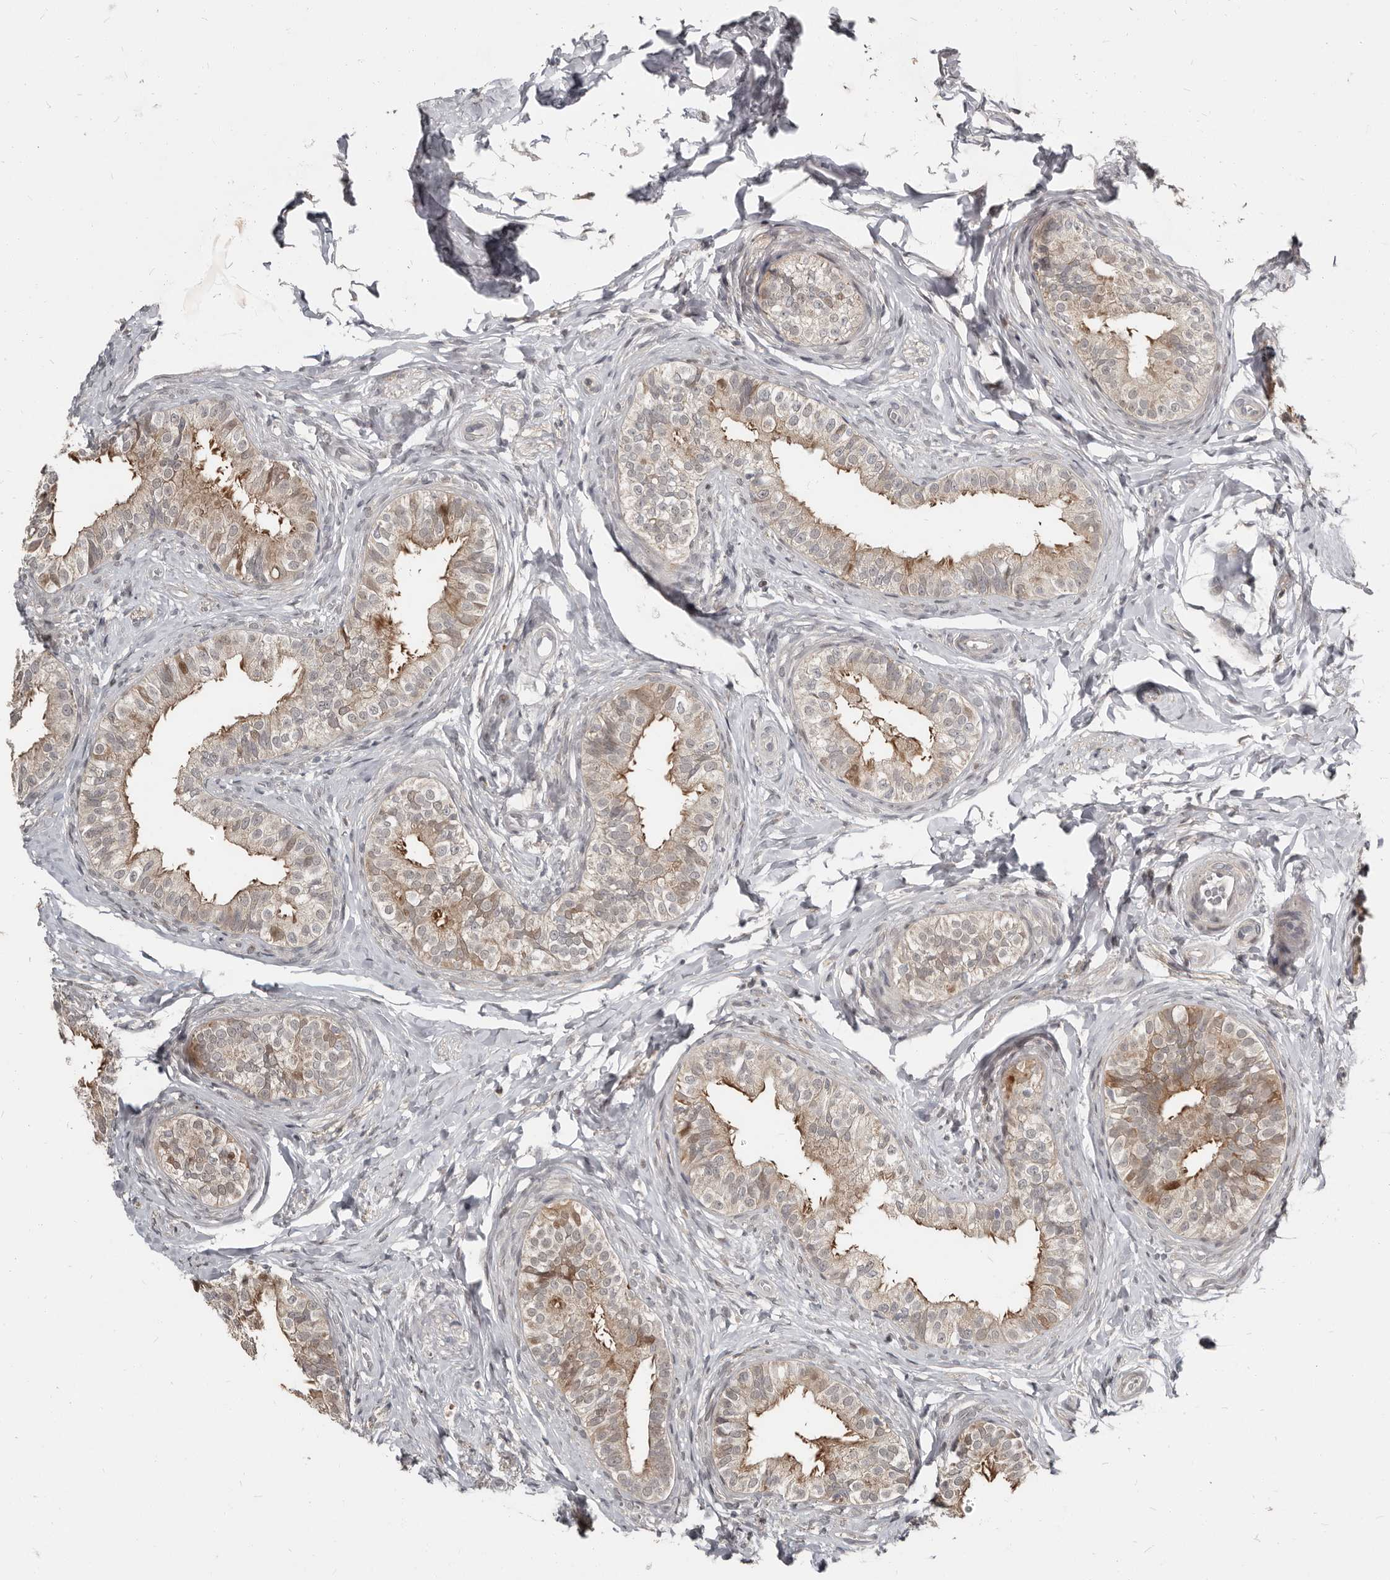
{"staining": {"intensity": "moderate", "quantity": "<25%", "location": "cytoplasmic/membranous,nuclear"}, "tissue": "epididymis", "cell_type": "Glandular cells", "image_type": "normal", "snomed": [{"axis": "morphology", "description": "Normal tissue, NOS"}, {"axis": "topography", "description": "Epididymis"}], "caption": "A brown stain labels moderate cytoplasmic/membranous,nuclear positivity of a protein in glandular cells of benign human epididymis.", "gene": "APOL6", "patient": {"sex": "male", "age": 49}}